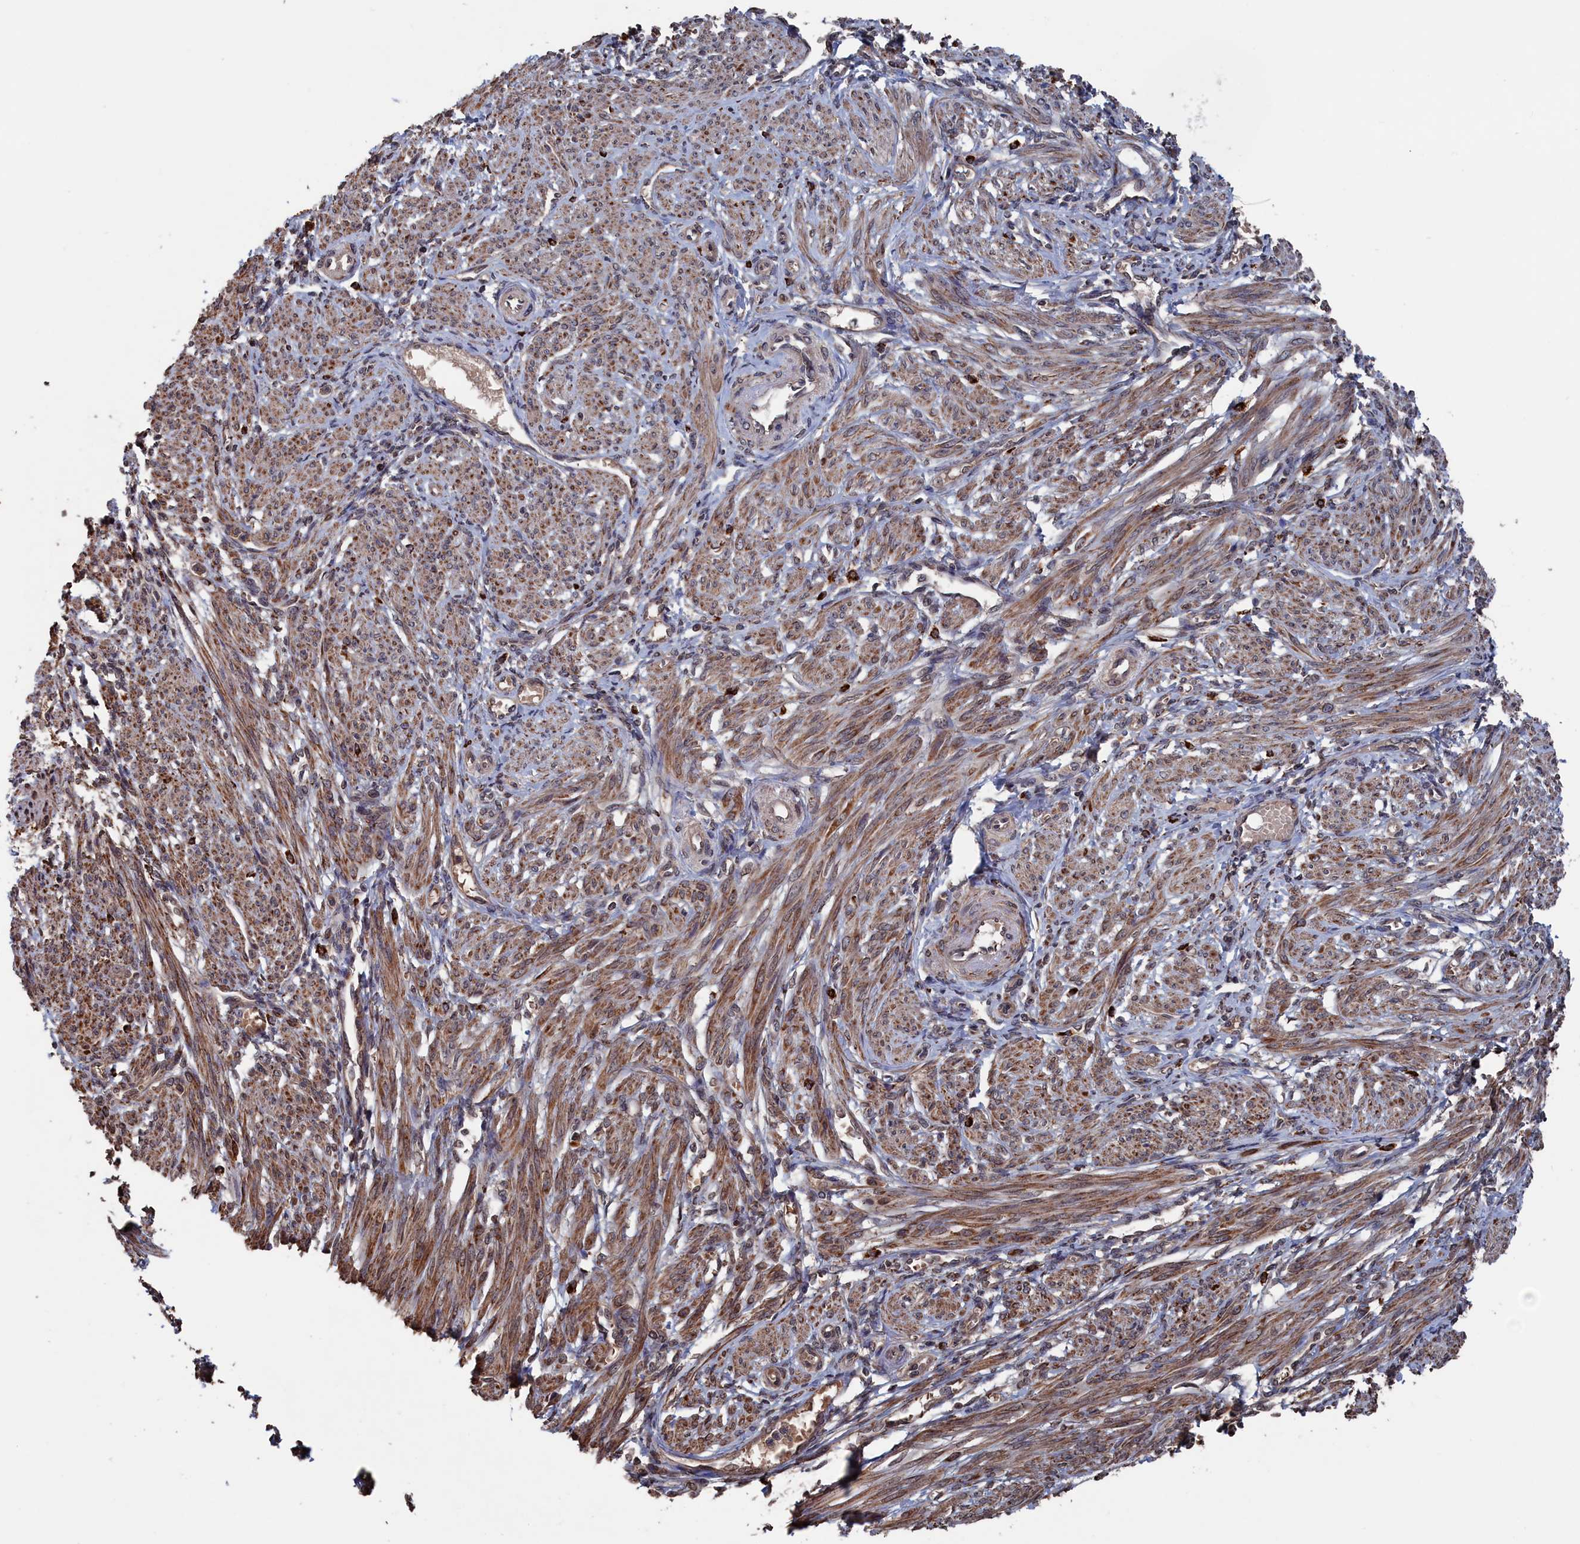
{"staining": {"intensity": "moderate", "quantity": ">75%", "location": "cytoplasmic/membranous"}, "tissue": "smooth muscle", "cell_type": "Smooth muscle cells", "image_type": "normal", "snomed": [{"axis": "morphology", "description": "Normal tissue, NOS"}, {"axis": "morphology", "description": "Adenocarcinoma, NOS"}, {"axis": "topography", "description": "Colon"}, {"axis": "topography", "description": "Peripheral nerve tissue"}], "caption": "Smooth muscle was stained to show a protein in brown. There is medium levels of moderate cytoplasmic/membranous expression in approximately >75% of smooth muscle cells. (DAB IHC, brown staining for protein, blue staining for nuclei).", "gene": "PDE12", "patient": {"sex": "male", "age": 14}}